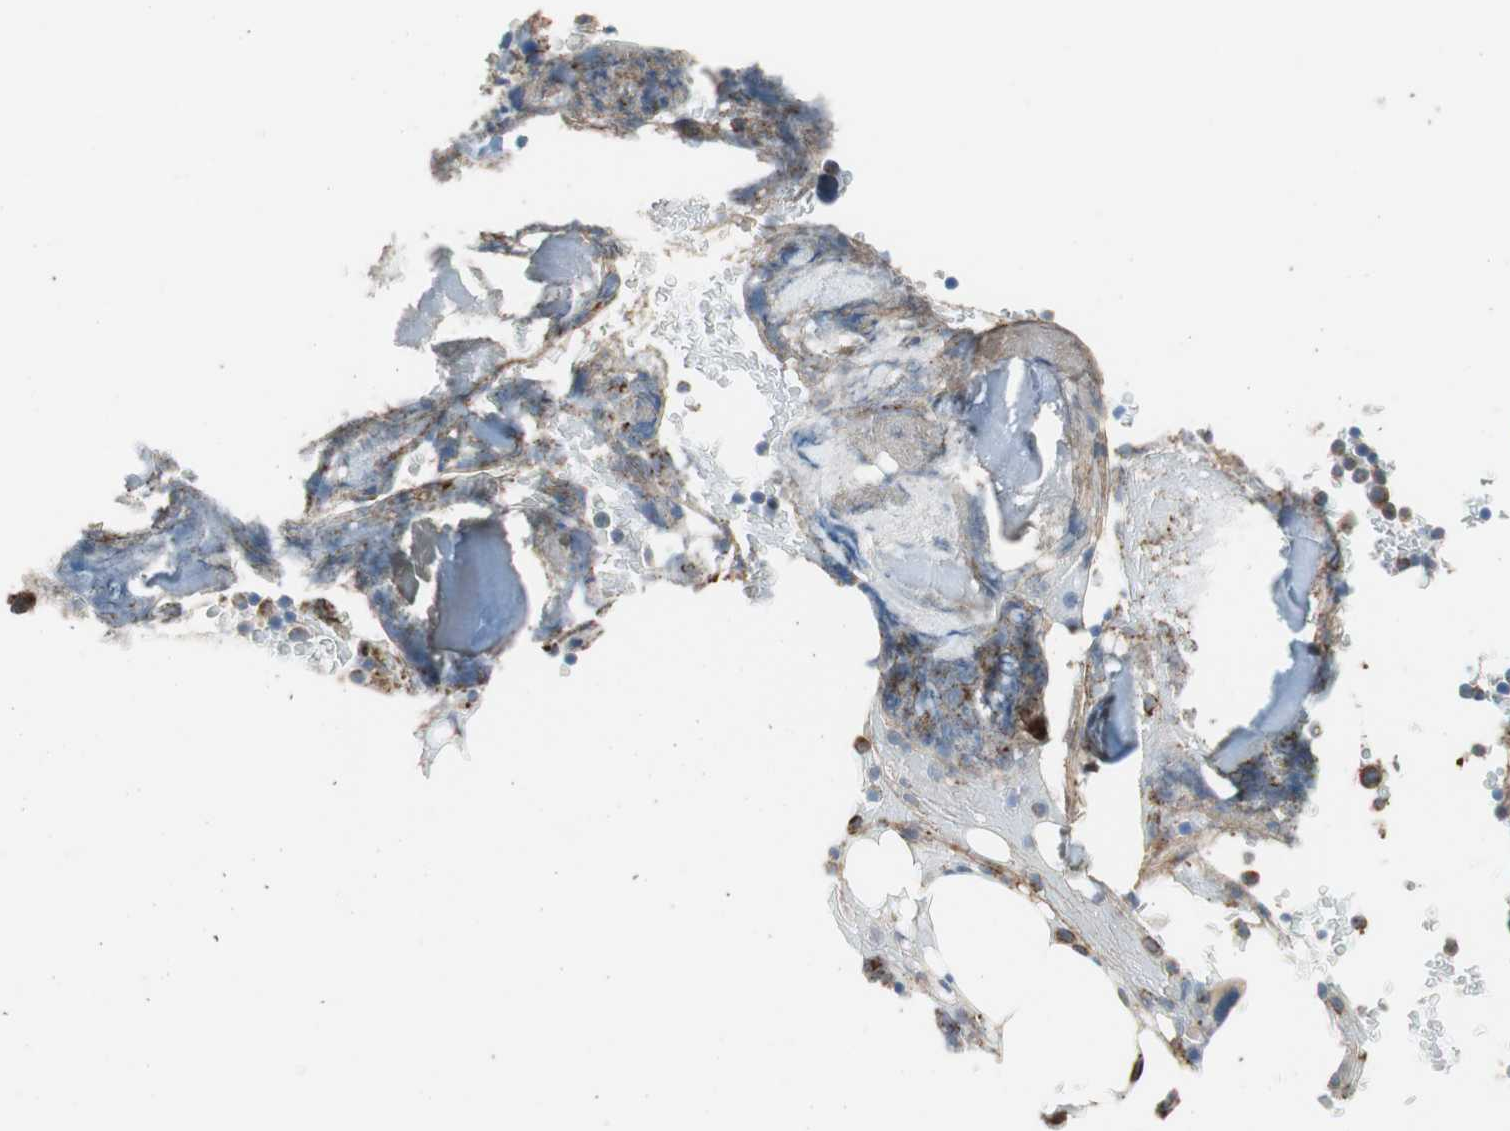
{"staining": {"intensity": "strong", "quantity": "<25%", "location": "cytoplasmic/membranous"}, "tissue": "bone marrow", "cell_type": "Hematopoietic cells", "image_type": "normal", "snomed": [{"axis": "morphology", "description": "Normal tissue, NOS"}, {"axis": "topography", "description": "Bone marrow"}], "caption": "A photomicrograph of human bone marrow stained for a protein displays strong cytoplasmic/membranous brown staining in hematopoietic cells. (IHC, brightfield microscopy, high magnification).", "gene": "PDZK1", "patient": {"sex": "female", "age": 66}}